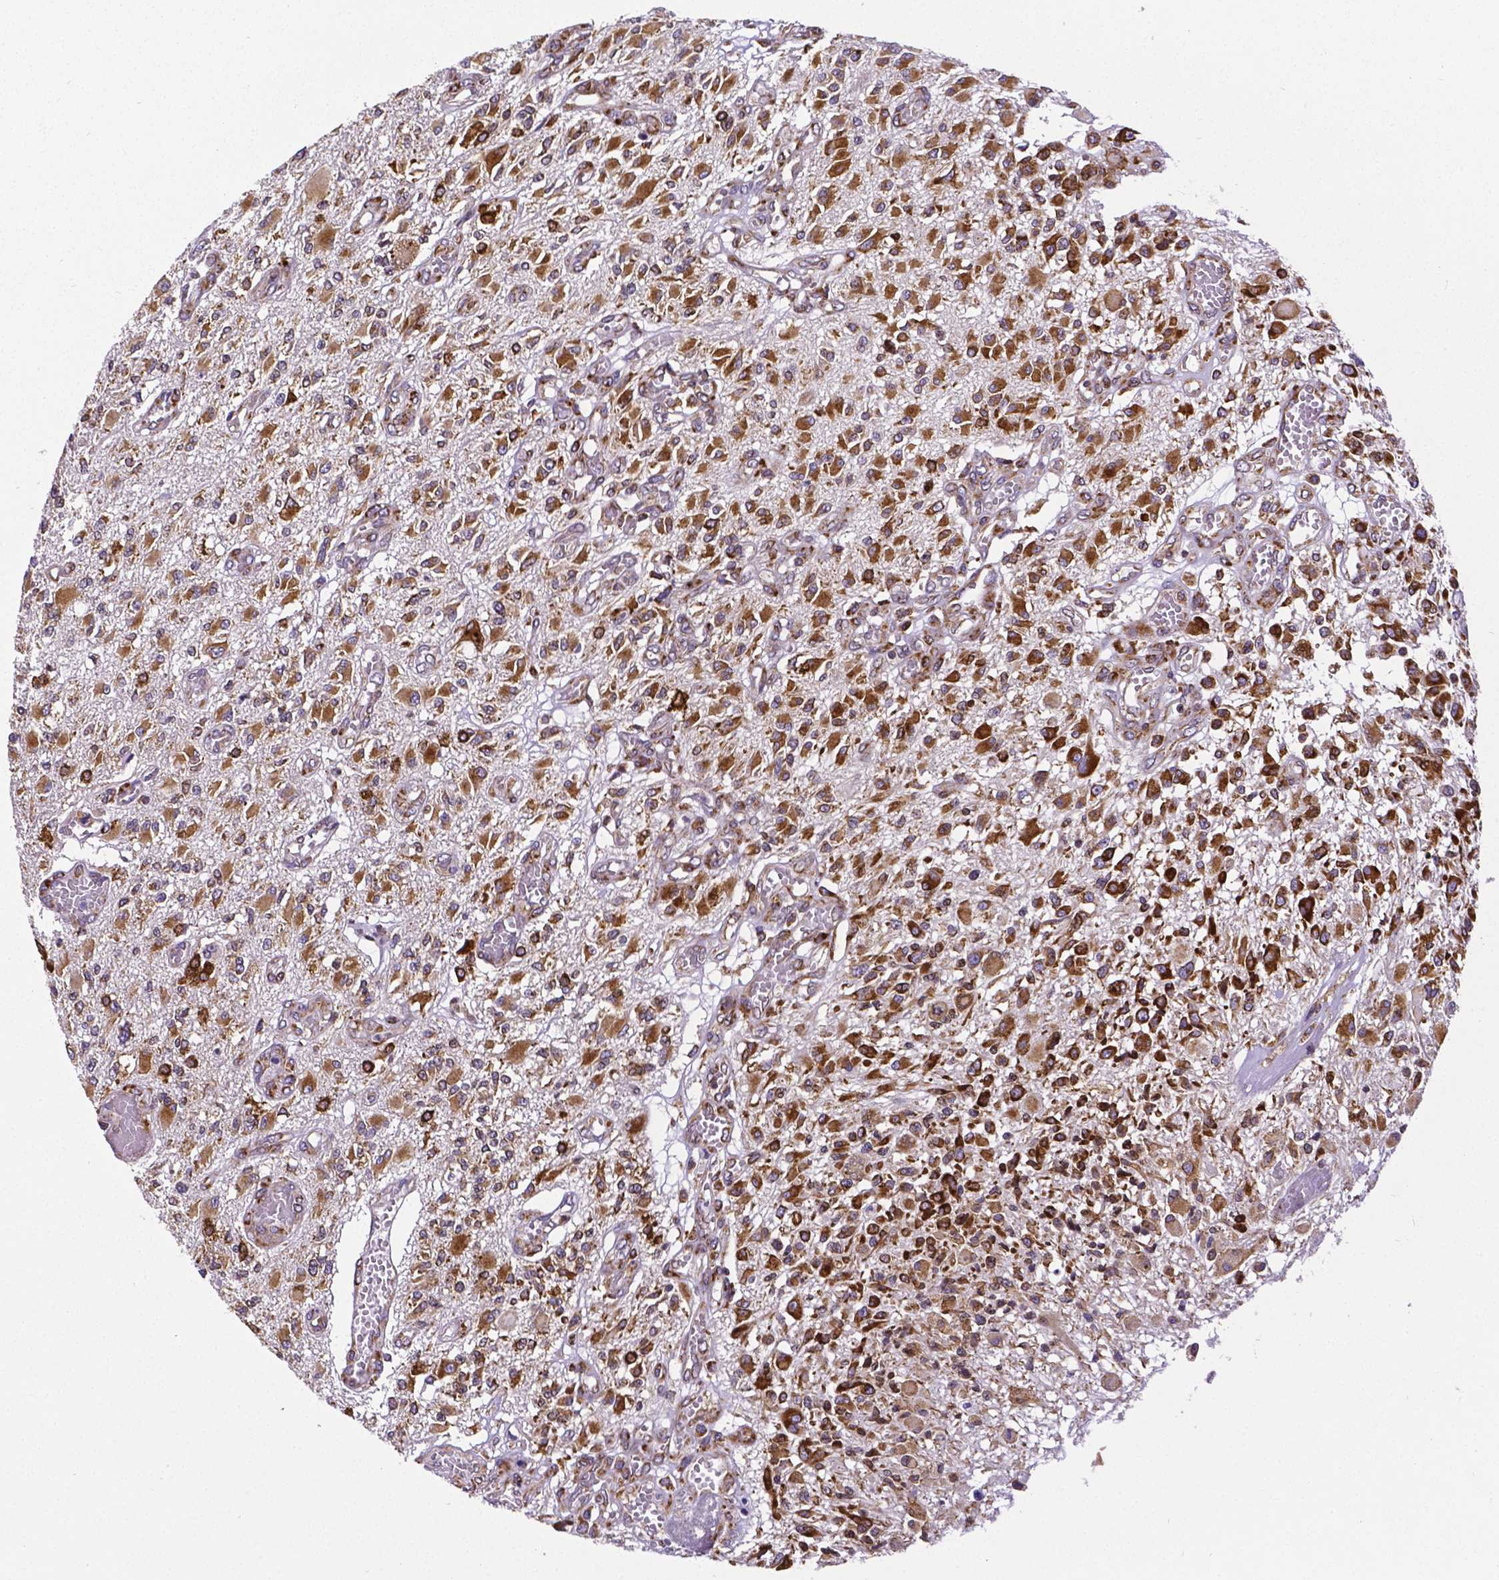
{"staining": {"intensity": "moderate", "quantity": ">75%", "location": "cytoplasmic/membranous"}, "tissue": "glioma", "cell_type": "Tumor cells", "image_type": "cancer", "snomed": [{"axis": "morphology", "description": "Glioma, malignant, High grade"}, {"axis": "topography", "description": "Brain"}], "caption": "Protein analysis of glioma tissue reveals moderate cytoplasmic/membranous positivity in approximately >75% of tumor cells.", "gene": "MTDH", "patient": {"sex": "female", "age": 63}}